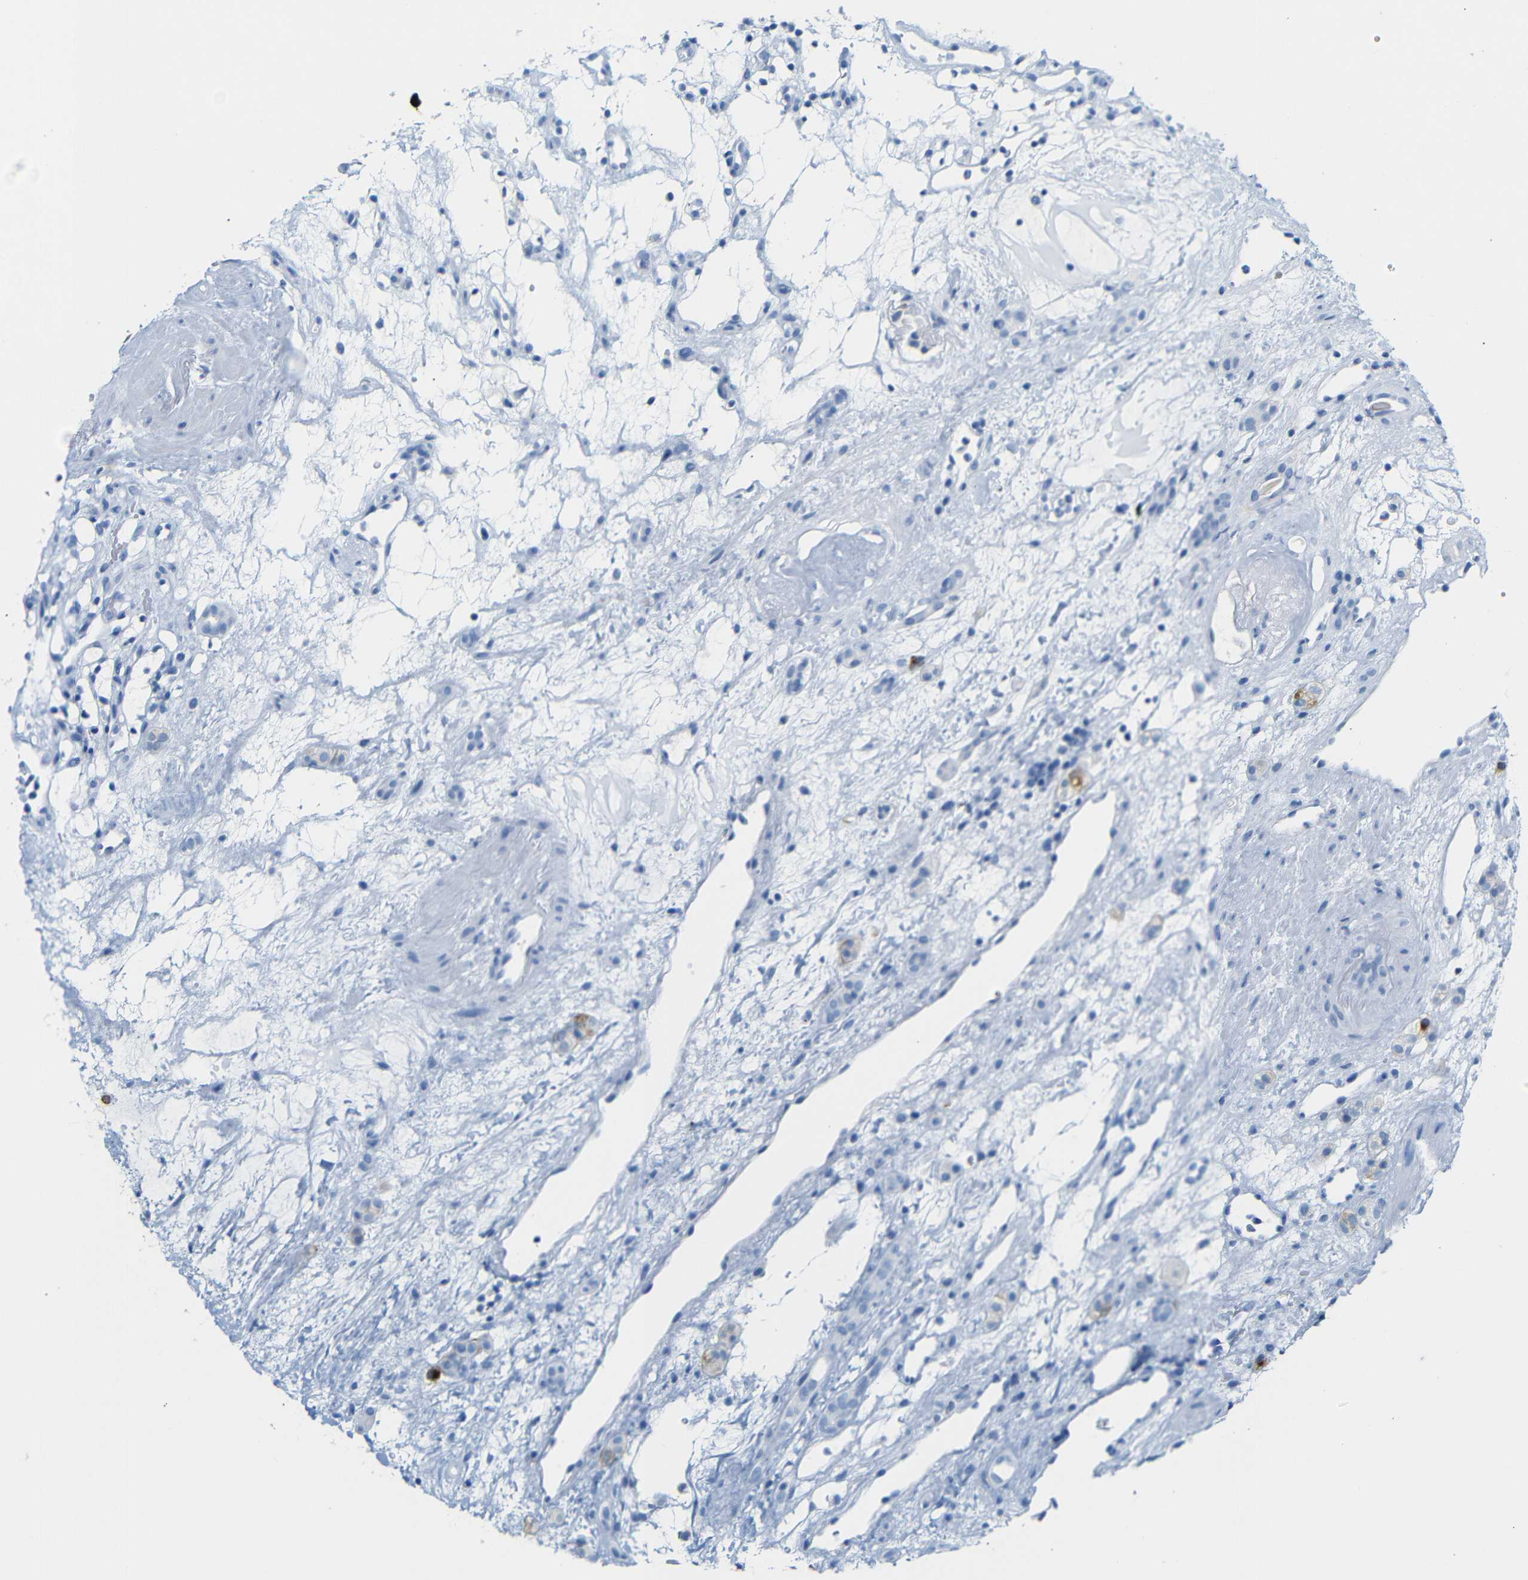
{"staining": {"intensity": "negative", "quantity": "none", "location": "none"}, "tissue": "renal cancer", "cell_type": "Tumor cells", "image_type": "cancer", "snomed": [{"axis": "morphology", "description": "Adenocarcinoma, NOS"}, {"axis": "topography", "description": "Kidney"}], "caption": "DAB immunohistochemical staining of human adenocarcinoma (renal) shows no significant expression in tumor cells. Brightfield microscopy of IHC stained with DAB (brown) and hematoxylin (blue), captured at high magnification.", "gene": "FCRL1", "patient": {"sex": "female", "age": 60}}